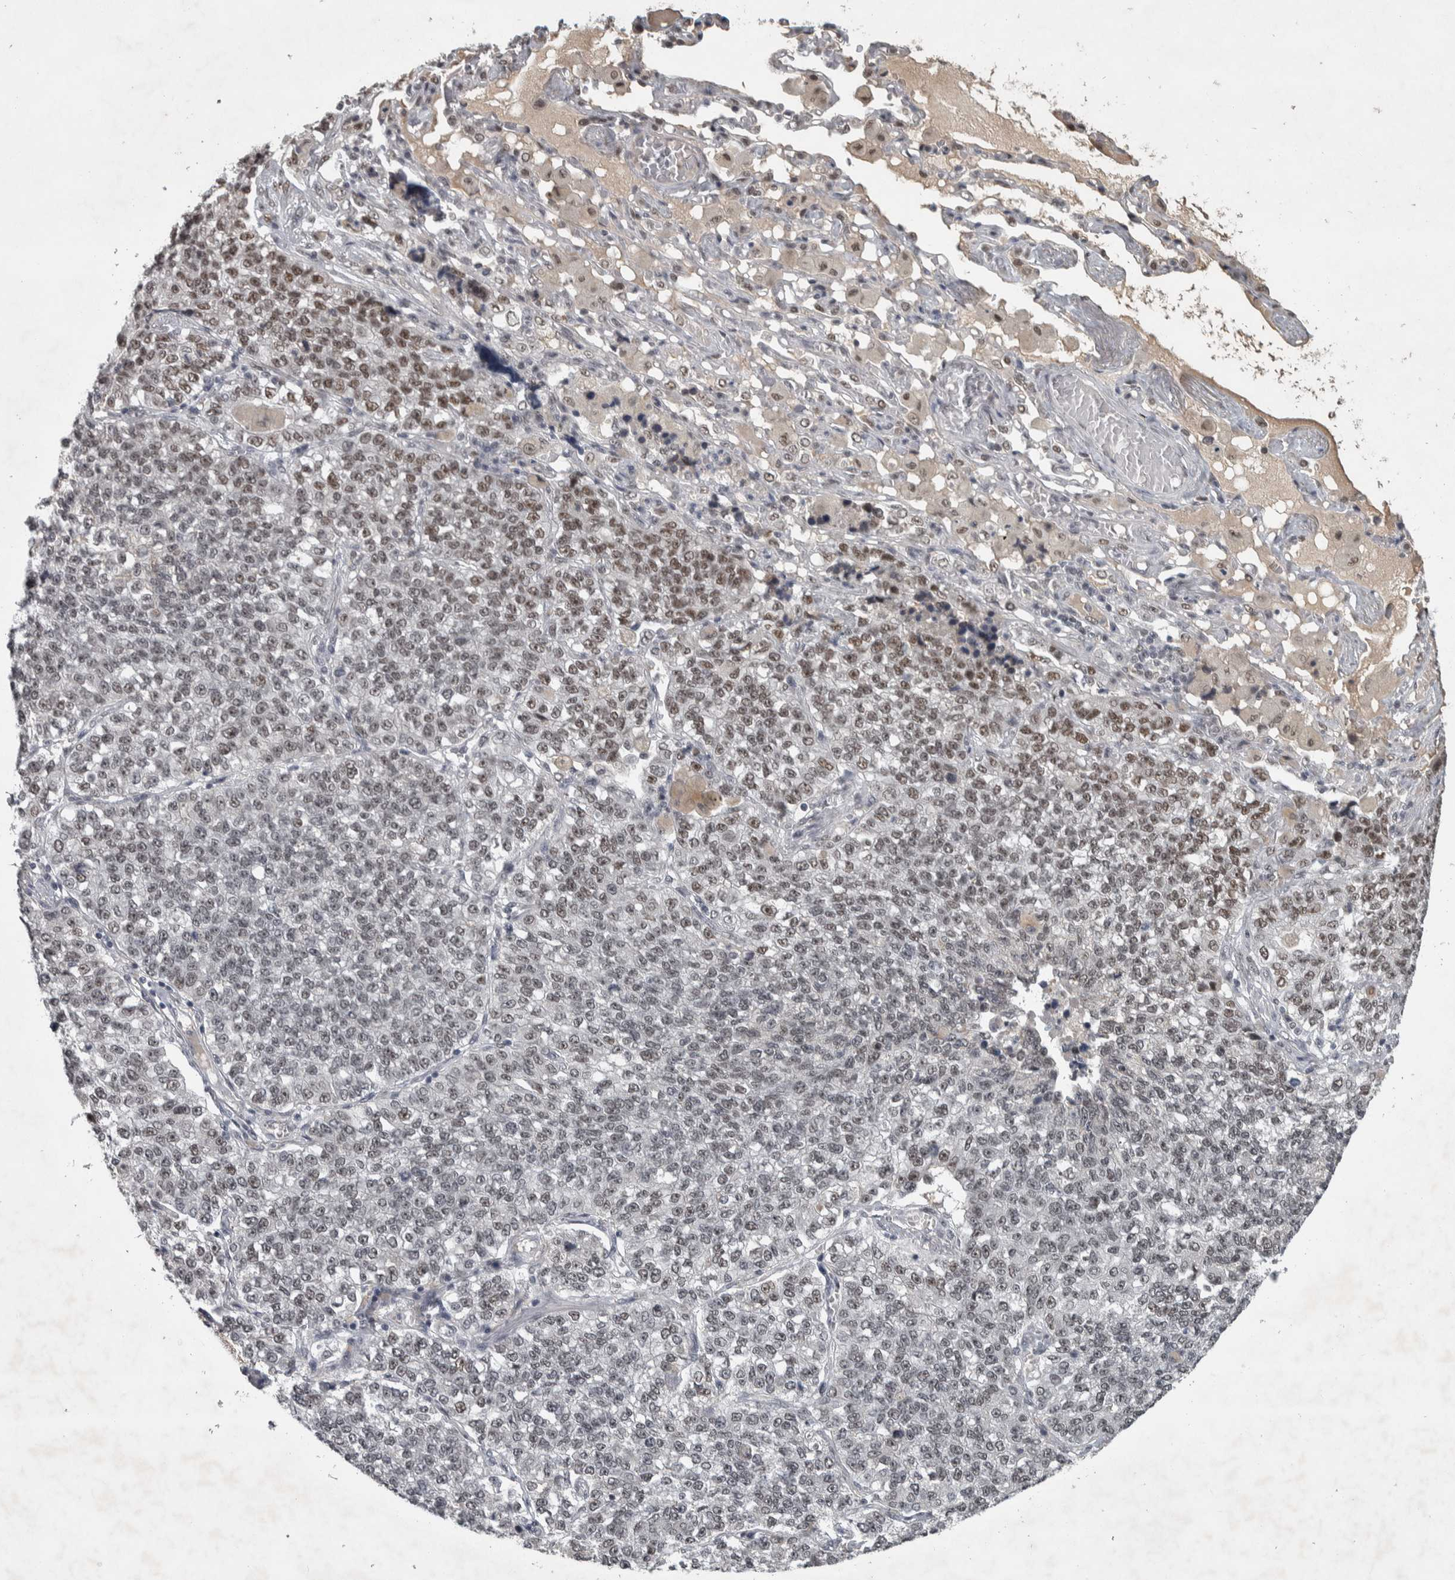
{"staining": {"intensity": "weak", "quantity": "25%-75%", "location": "nuclear"}, "tissue": "lung cancer", "cell_type": "Tumor cells", "image_type": "cancer", "snomed": [{"axis": "morphology", "description": "Adenocarcinoma, NOS"}, {"axis": "topography", "description": "Lung"}], "caption": "A high-resolution image shows immunohistochemistry (IHC) staining of lung adenocarcinoma, which shows weak nuclear staining in about 25%-75% of tumor cells. (DAB IHC, brown staining for protein, blue staining for nuclei).", "gene": "DDX42", "patient": {"sex": "male", "age": 49}}